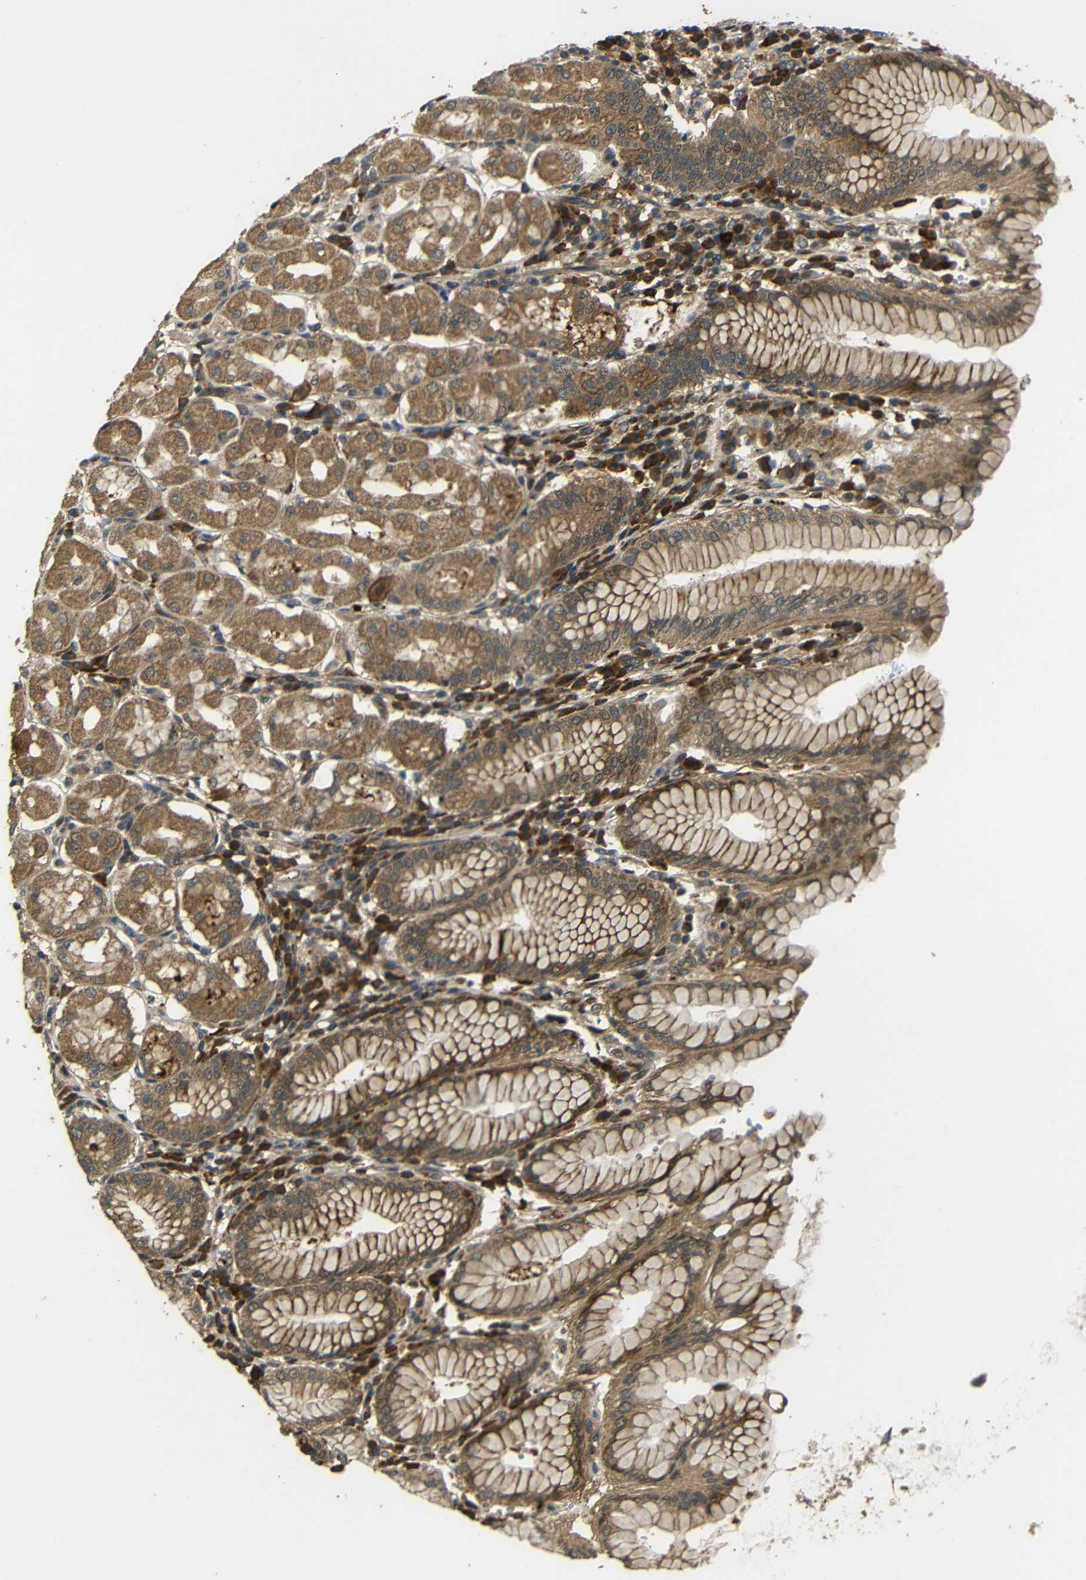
{"staining": {"intensity": "moderate", "quantity": ">75%", "location": "cytoplasmic/membranous"}, "tissue": "stomach", "cell_type": "Glandular cells", "image_type": "normal", "snomed": [{"axis": "morphology", "description": "Normal tissue, NOS"}, {"axis": "topography", "description": "Stomach"}, {"axis": "topography", "description": "Stomach, lower"}], "caption": "A photomicrograph of stomach stained for a protein shows moderate cytoplasmic/membranous brown staining in glandular cells.", "gene": "EPHB2", "patient": {"sex": "female", "age": 56}}